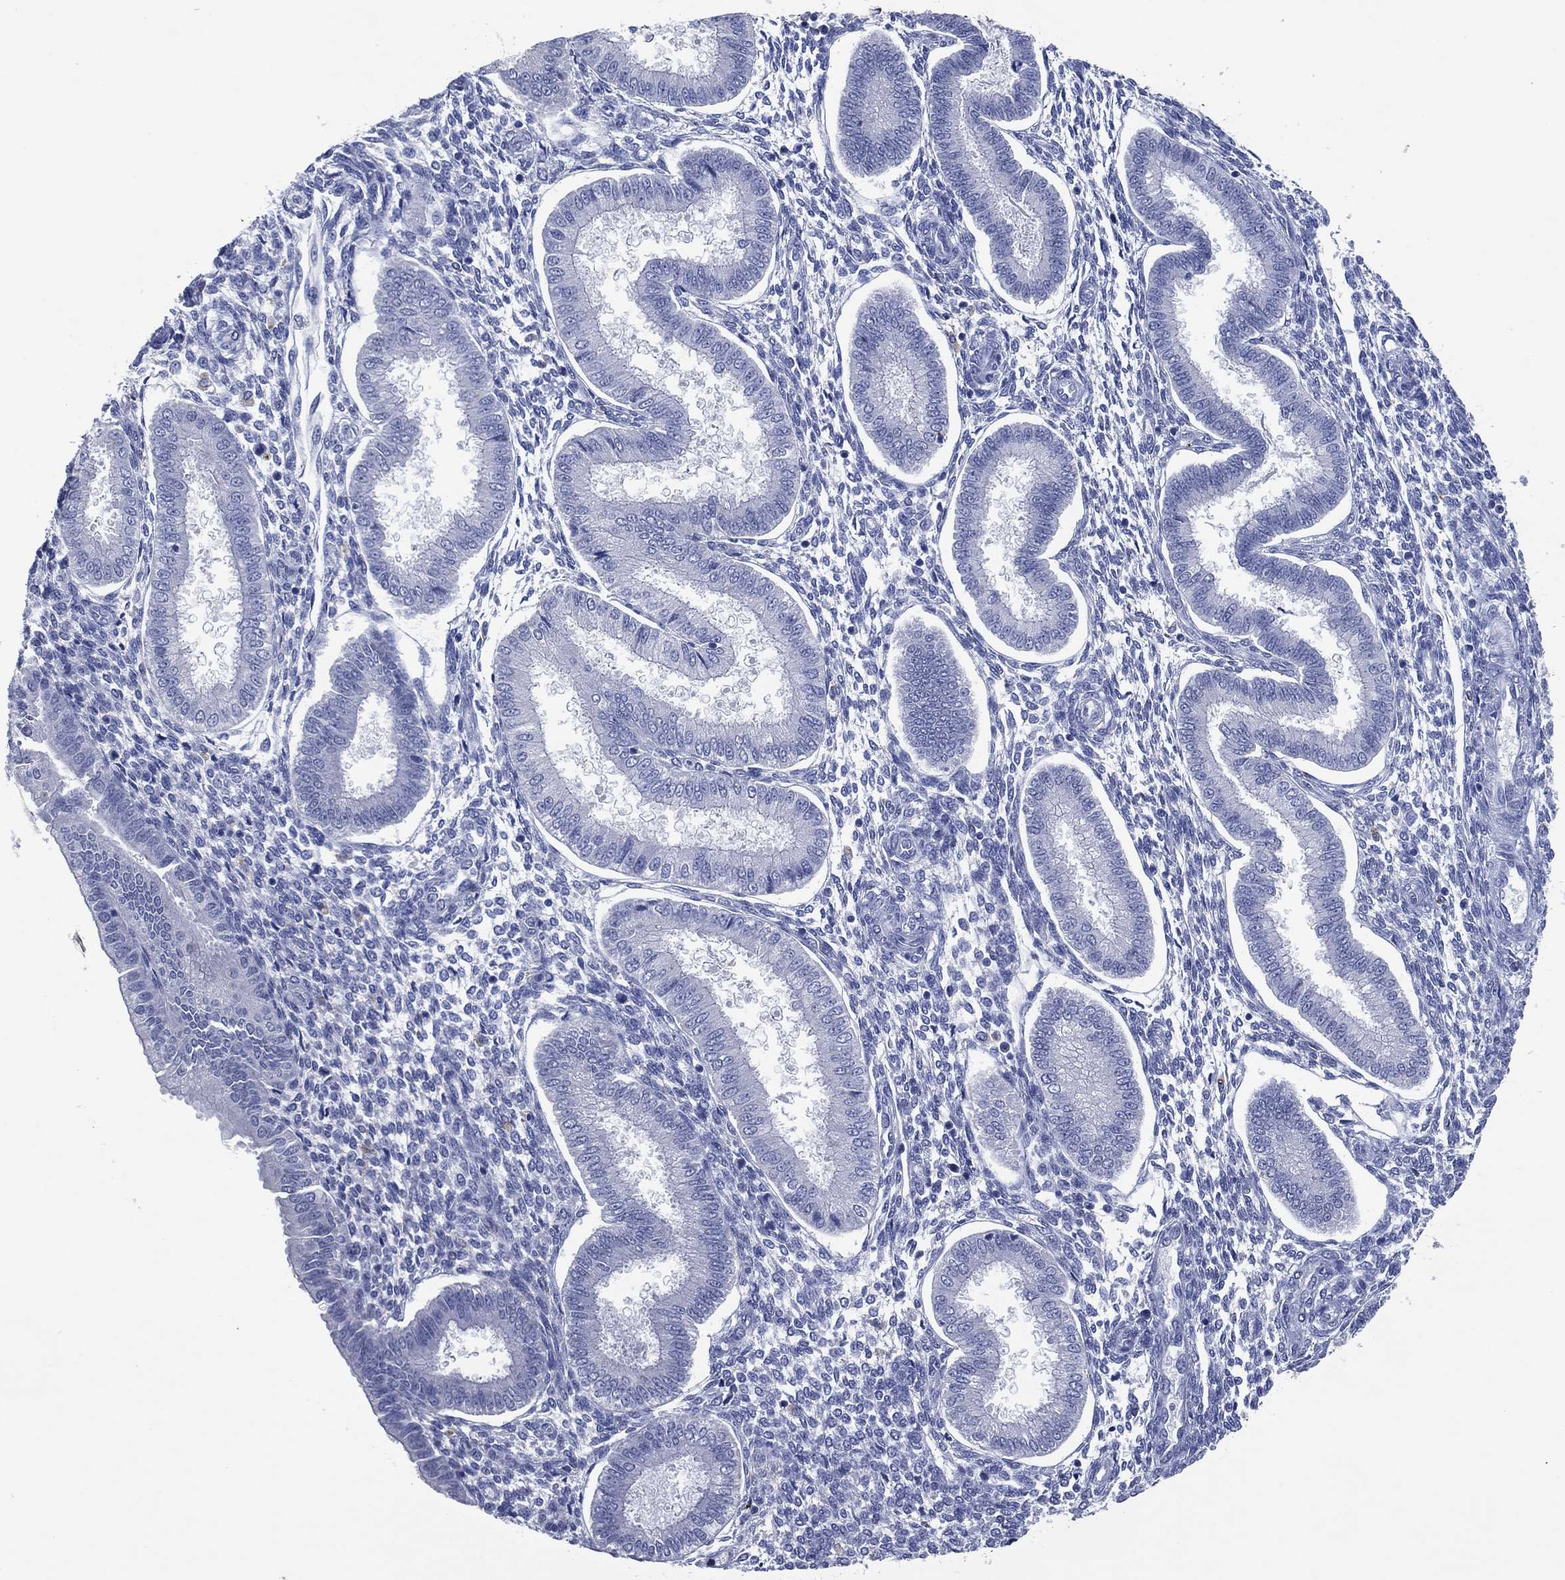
{"staining": {"intensity": "negative", "quantity": "none", "location": "none"}, "tissue": "endometrium", "cell_type": "Cells in endometrial stroma", "image_type": "normal", "snomed": [{"axis": "morphology", "description": "Normal tissue, NOS"}, {"axis": "topography", "description": "Endometrium"}], "caption": "Immunohistochemistry (IHC) of unremarkable human endometrium reveals no positivity in cells in endometrial stroma. (Brightfield microscopy of DAB IHC at high magnification).", "gene": "FSCN2", "patient": {"sex": "female", "age": 43}}